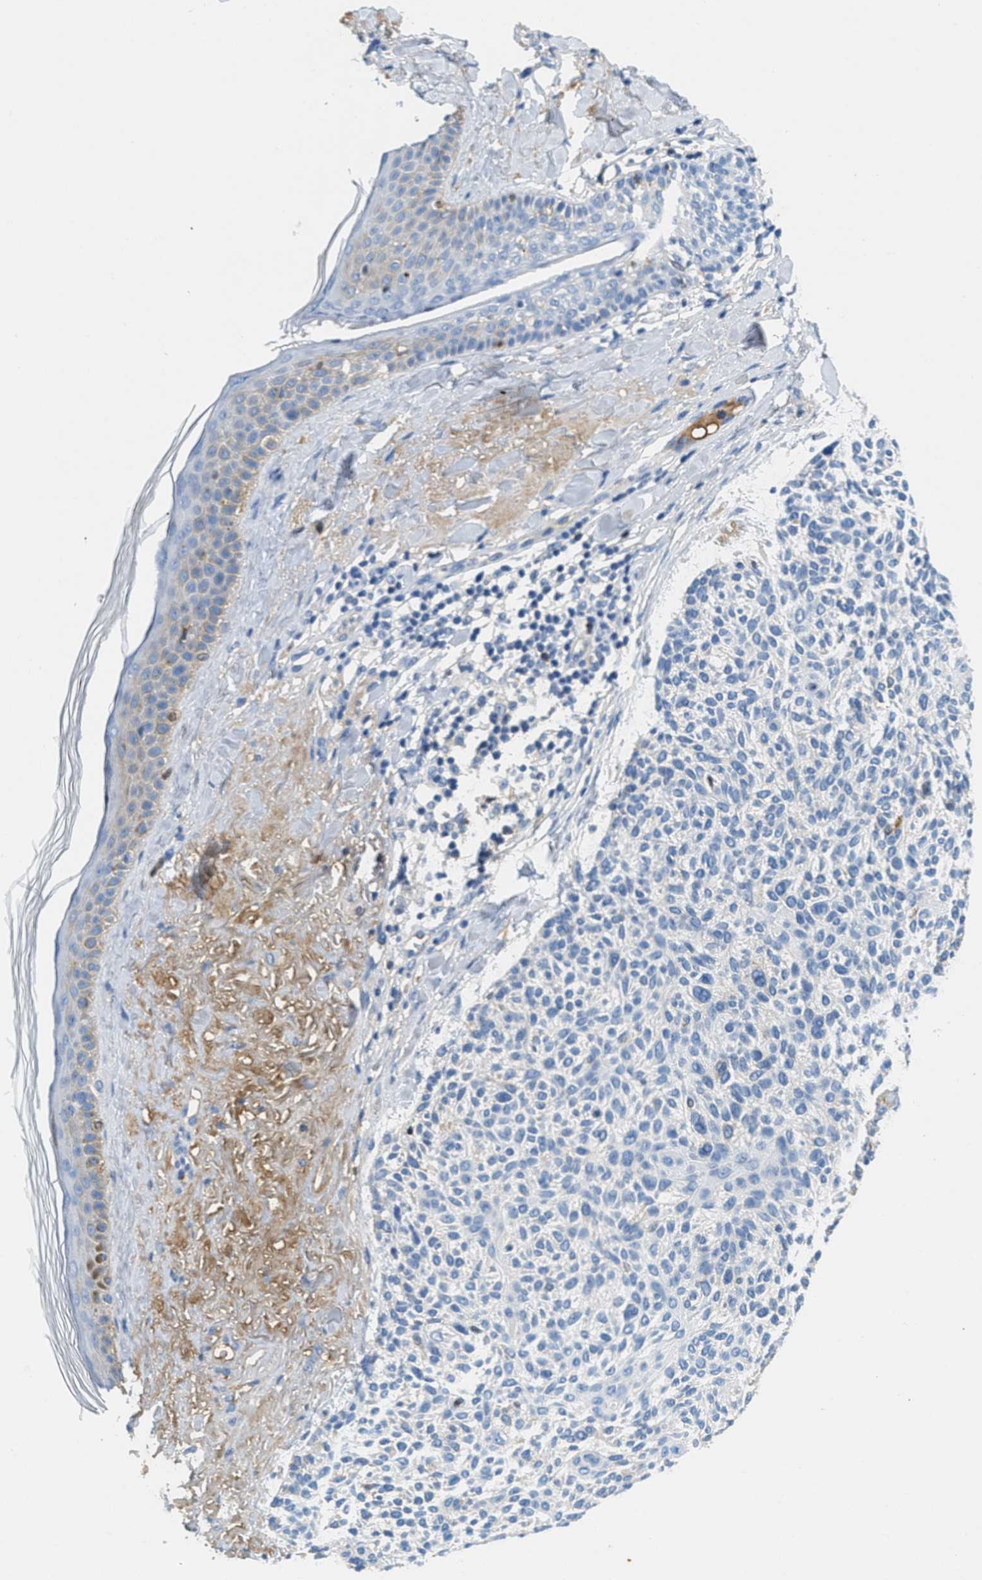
{"staining": {"intensity": "negative", "quantity": "none", "location": "none"}, "tissue": "skin cancer", "cell_type": "Tumor cells", "image_type": "cancer", "snomed": [{"axis": "morphology", "description": "Normal tissue, NOS"}, {"axis": "morphology", "description": "Basal cell carcinoma"}, {"axis": "topography", "description": "Skin"}], "caption": "A micrograph of skin cancer (basal cell carcinoma) stained for a protein reveals no brown staining in tumor cells. The staining is performed using DAB (3,3'-diaminobenzidine) brown chromogen with nuclei counter-stained in using hematoxylin.", "gene": "SERPINA1", "patient": {"sex": "female", "age": 70}}